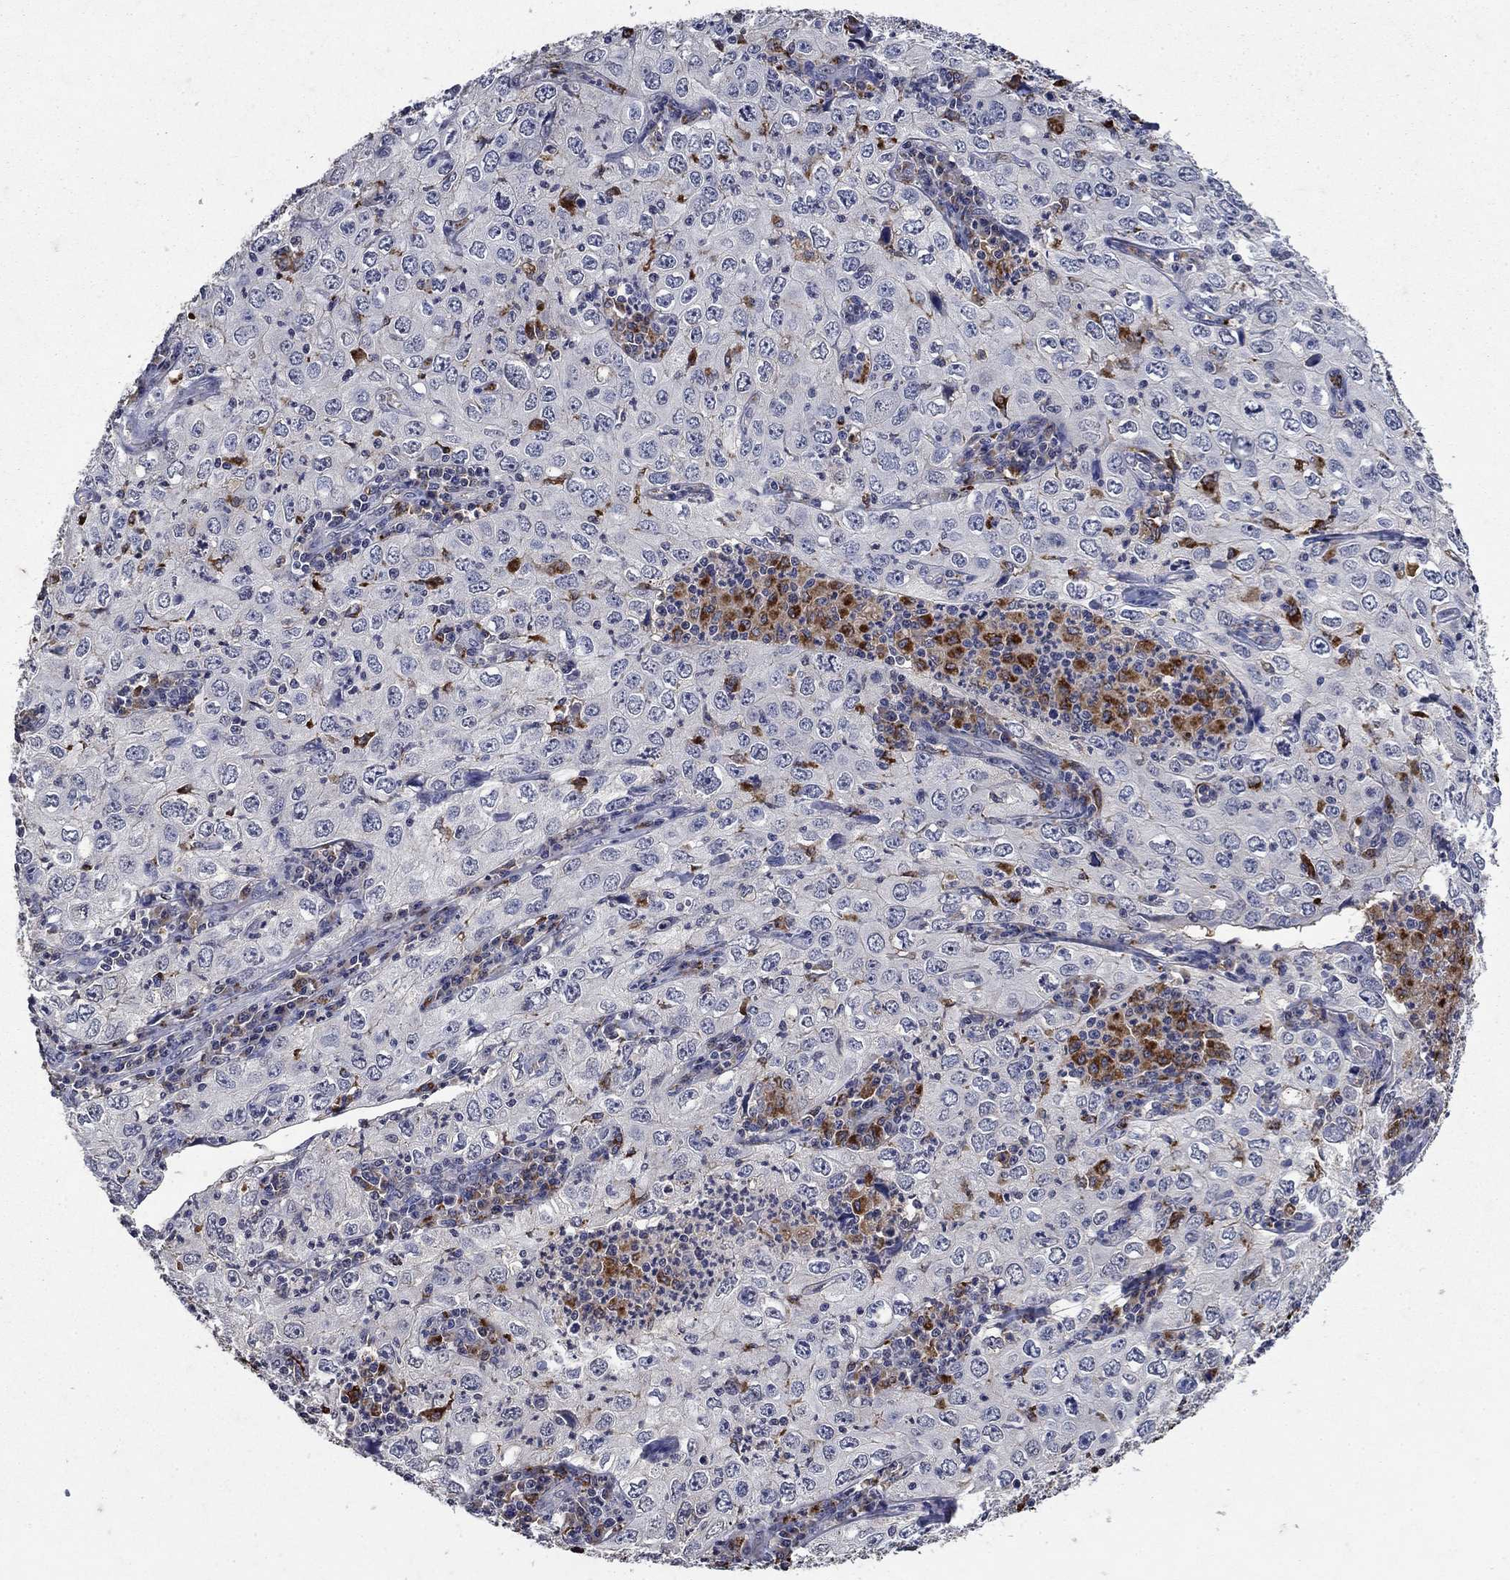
{"staining": {"intensity": "negative", "quantity": "none", "location": "none"}, "tissue": "cervical cancer", "cell_type": "Tumor cells", "image_type": "cancer", "snomed": [{"axis": "morphology", "description": "Squamous cell carcinoma, NOS"}, {"axis": "topography", "description": "Cervix"}], "caption": "An immunohistochemistry micrograph of cervical squamous cell carcinoma is shown. There is no staining in tumor cells of cervical squamous cell carcinoma.", "gene": "NPC2", "patient": {"sex": "female", "age": 24}}